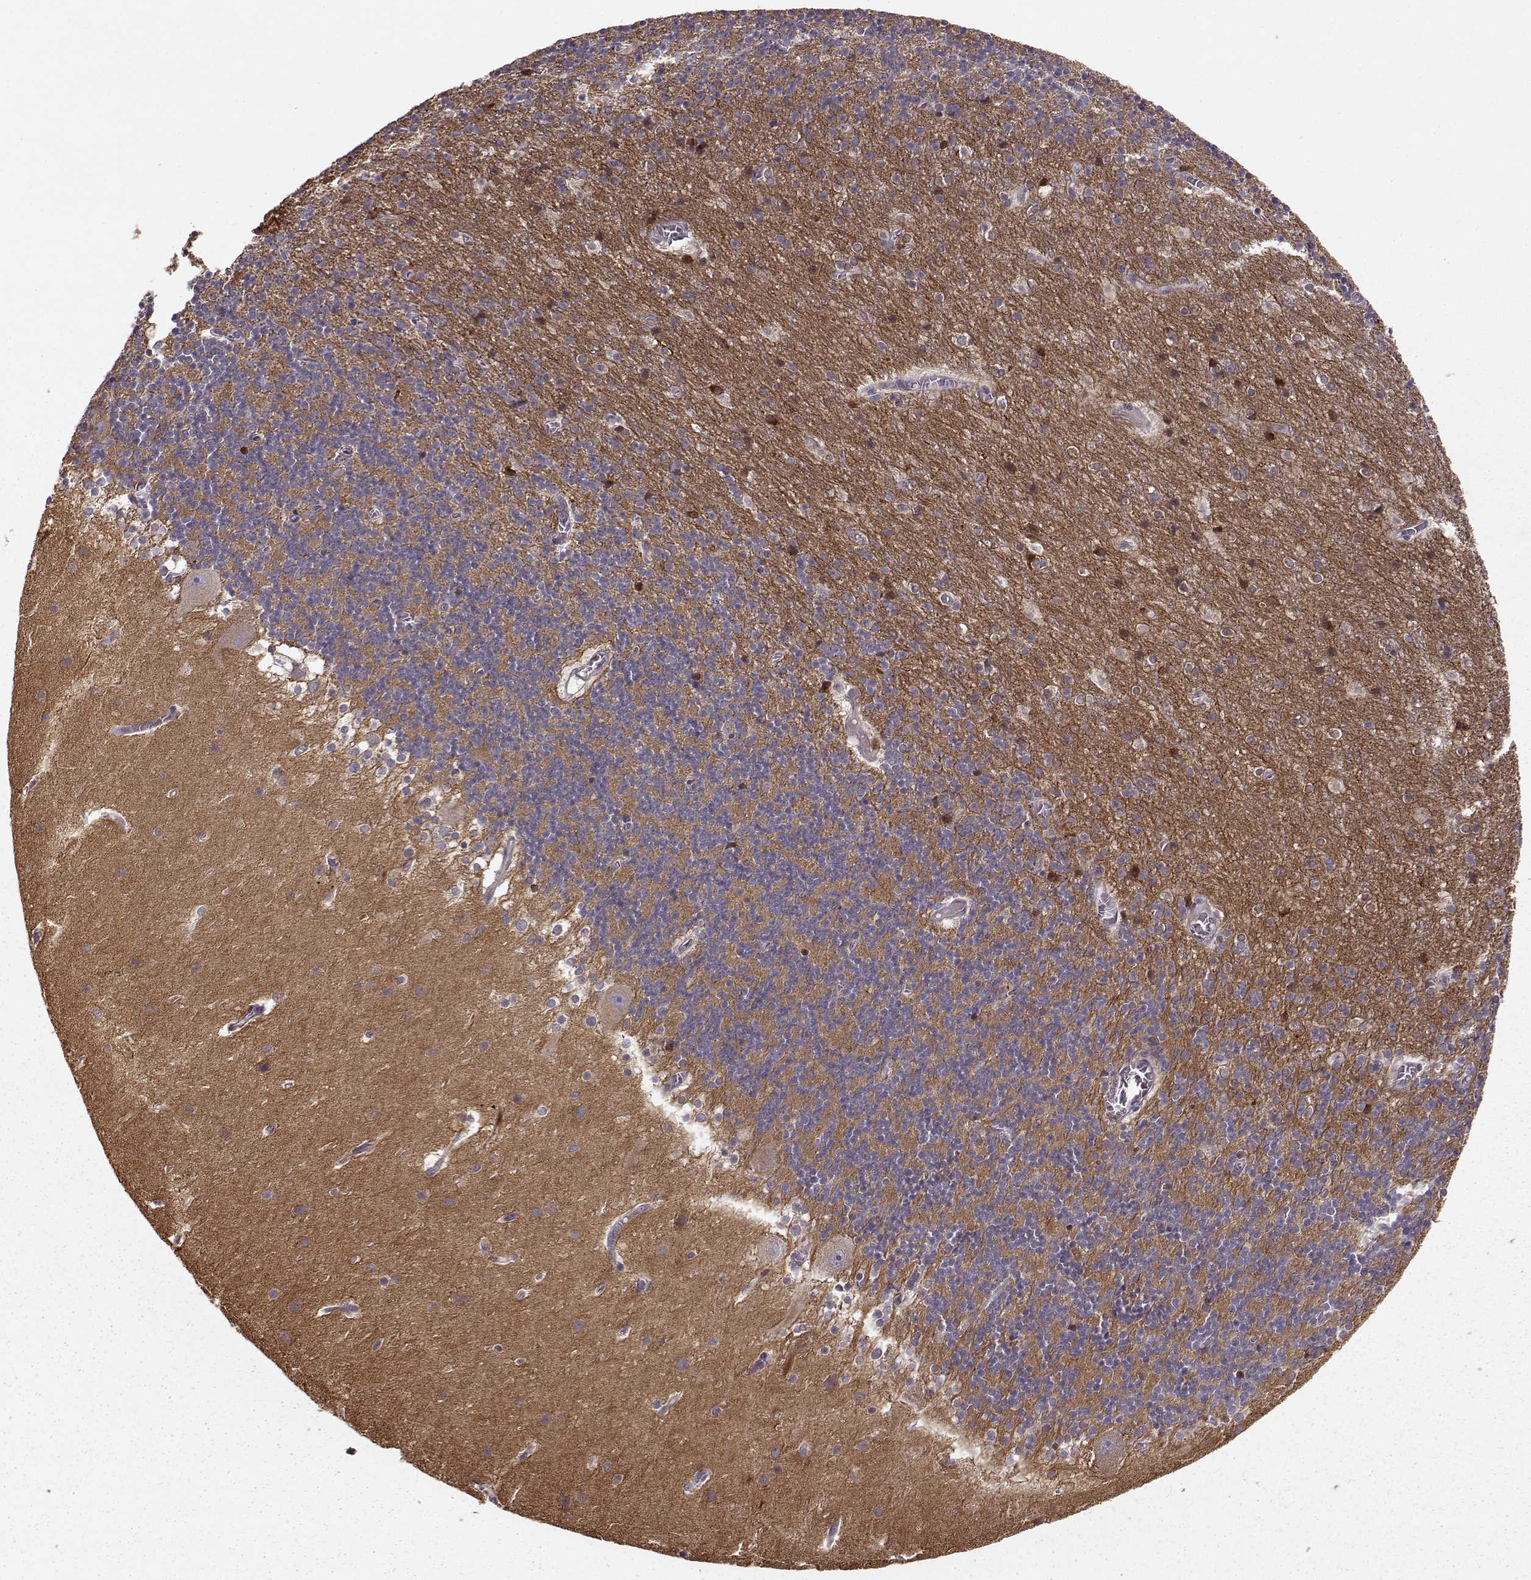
{"staining": {"intensity": "moderate", "quantity": "<25%", "location": "cytoplasmic/membranous"}, "tissue": "cerebellum", "cell_type": "Cells in granular layer", "image_type": "normal", "snomed": [{"axis": "morphology", "description": "Normal tissue, NOS"}, {"axis": "topography", "description": "Cerebellum"}], "caption": "Unremarkable cerebellum was stained to show a protein in brown. There is low levels of moderate cytoplasmic/membranous staining in about <25% of cells in granular layer.", "gene": "MTR", "patient": {"sex": "male", "age": 70}}